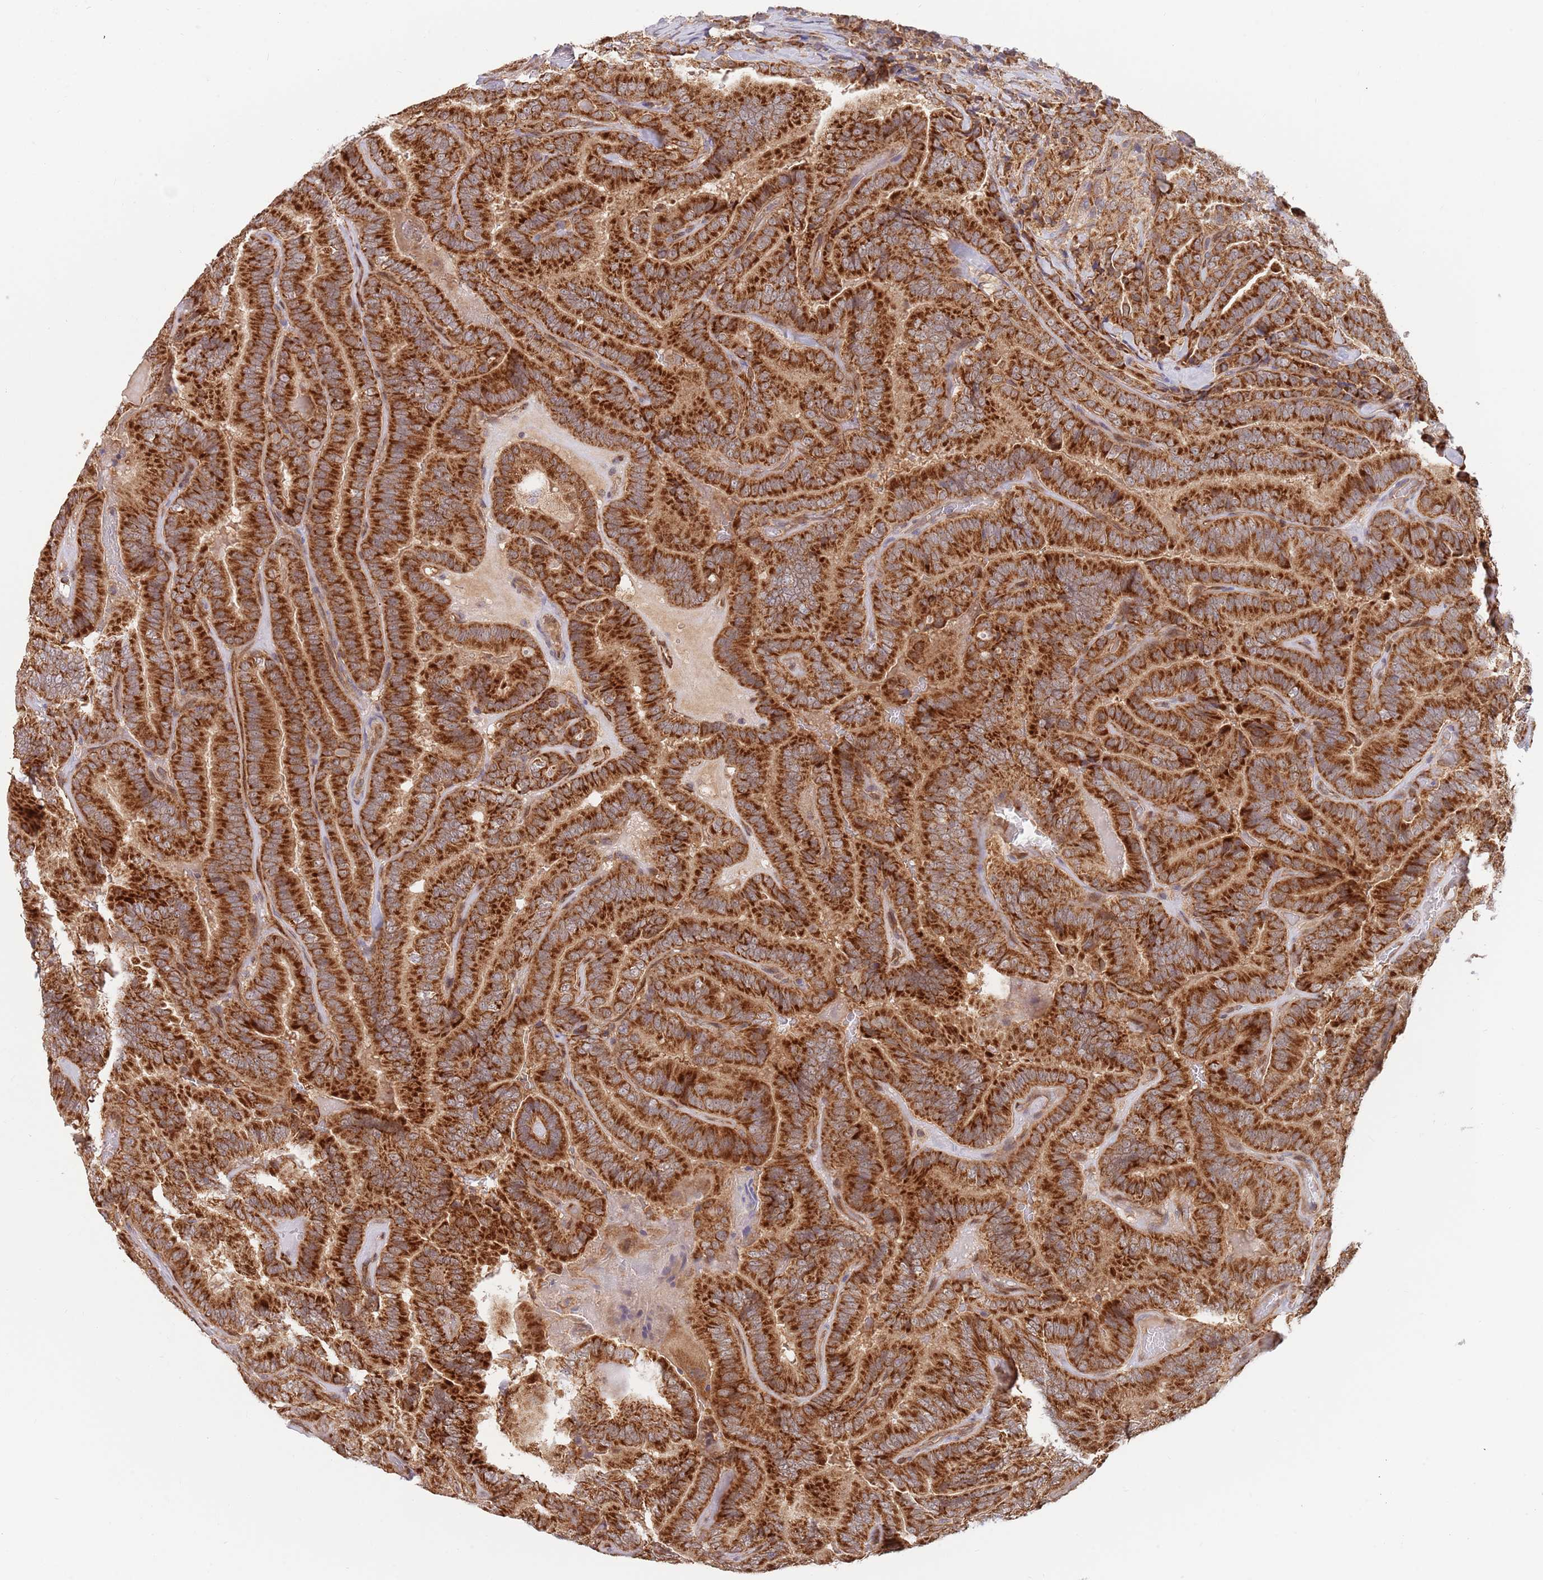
{"staining": {"intensity": "strong", "quantity": ">75%", "location": "cytoplasmic/membranous"}, "tissue": "thyroid cancer", "cell_type": "Tumor cells", "image_type": "cancer", "snomed": [{"axis": "morphology", "description": "Papillary adenocarcinoma, NOS"}, {"axis": "topography", "description": "Thyroid gland"}], "caption": "Tumor cells show high levels of strong cytoplasmic/membranous positivity in approximately >75% of cells in thyroid papillary adenocarcinoma.", "gene": "GUK1", "patient": {"sex": "male", "age": 61}}